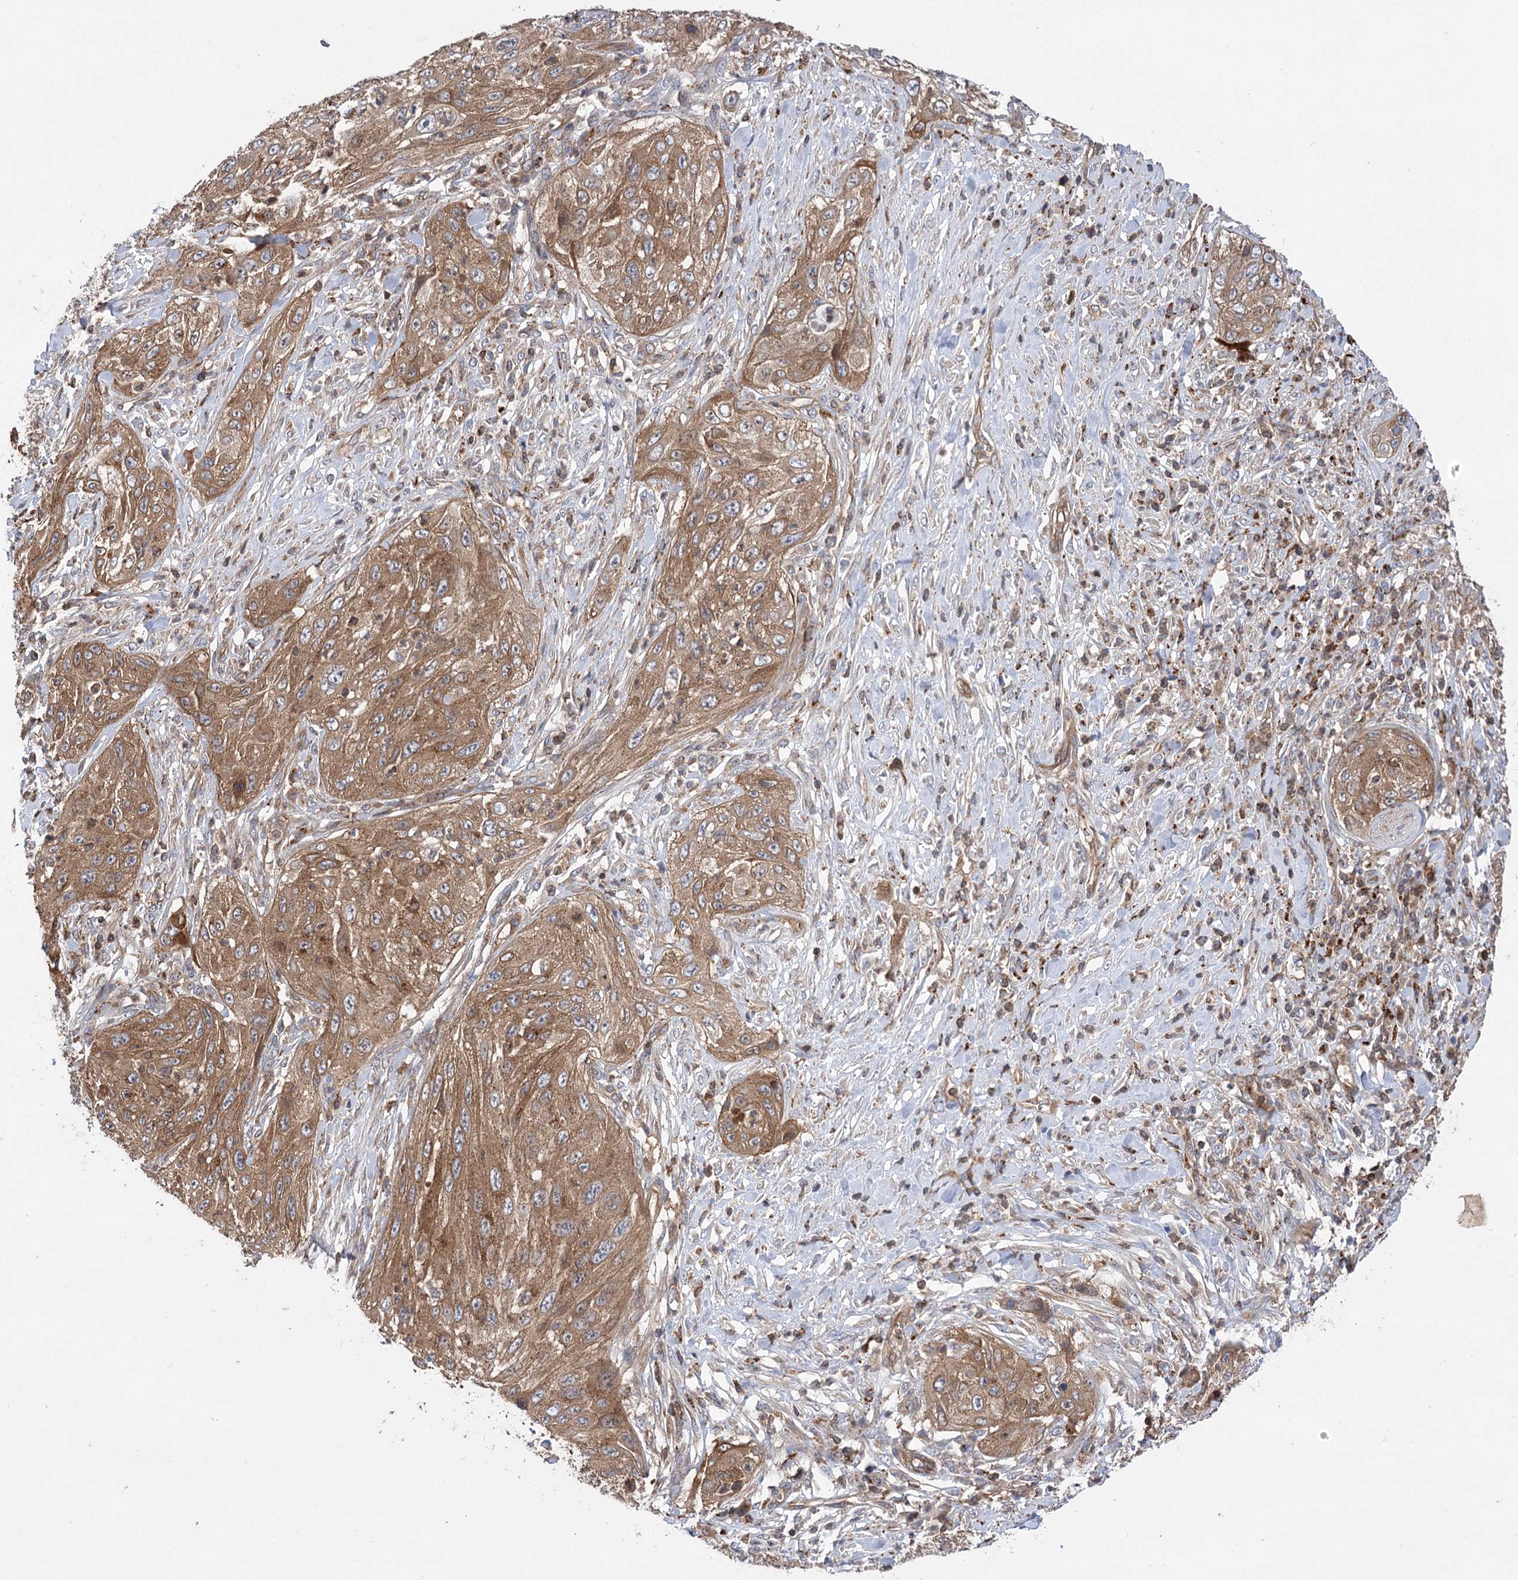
{"staining": {"intensity": "moderate", "quantity": ">75%", "location": "cytoplasmic/membranous"}, "tissue": "cervical cancer", "cell_type": "Tumor cells", "image_type": "cancer", "snomed": [{"axis": "morphology", "description": "Squamous cell carcinoma, NOS"}, {"axis": "topography", "description": "Cervix"}], "caption": "Immunohistochemistry of cervical squamous cell carcinoma exhibits medium levels of moderate cytoplasmic/membranous positivity in approximately >75% of tumor cells. The protein of interest is shown in brown color, while the nuclei are stained blue.", "gene": "VPS37B", "patient": {"sex": "female", "age": 42}}